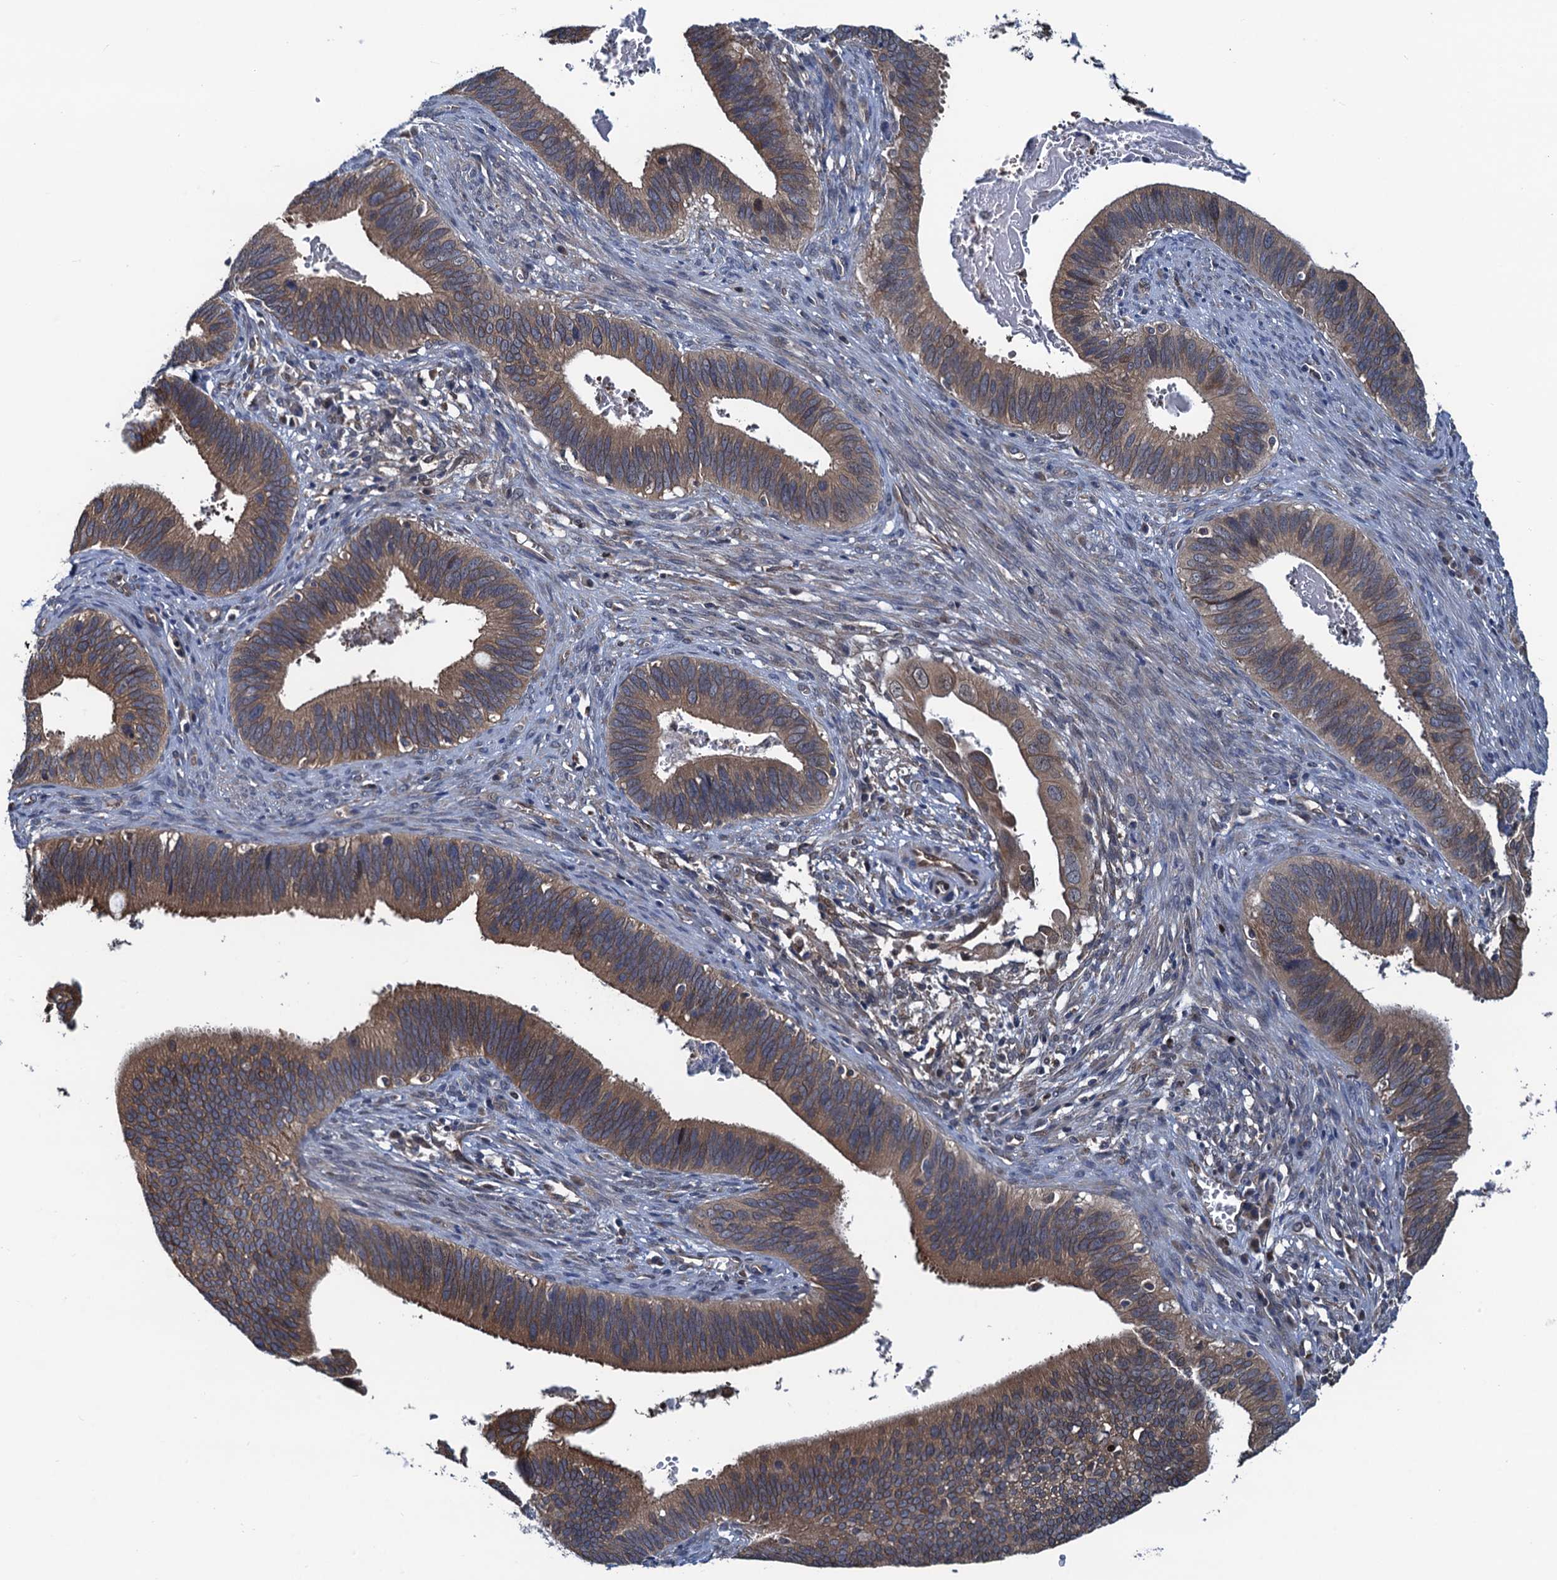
{"staining": {"intensity": "moderate", "quantity": ">75%", "location": "cytoplasmic/membranous"}, "tissue": "cervical cancer", "cell_type": "Tumor cells", "image_type": "cancer", "snomed": [{"axis": "morphology", "description": "Adenocarcinoma, NOS"}, {"axis": "topography", "description": "Cervix"}], "caption": "Moderate cytoplasmic/membranous staining for a protein is present in approximately >75% of tumor cells of cervical cancer using IHC.", "gene": "RNF125", "patient": {"sex": "female", "age": 42}}